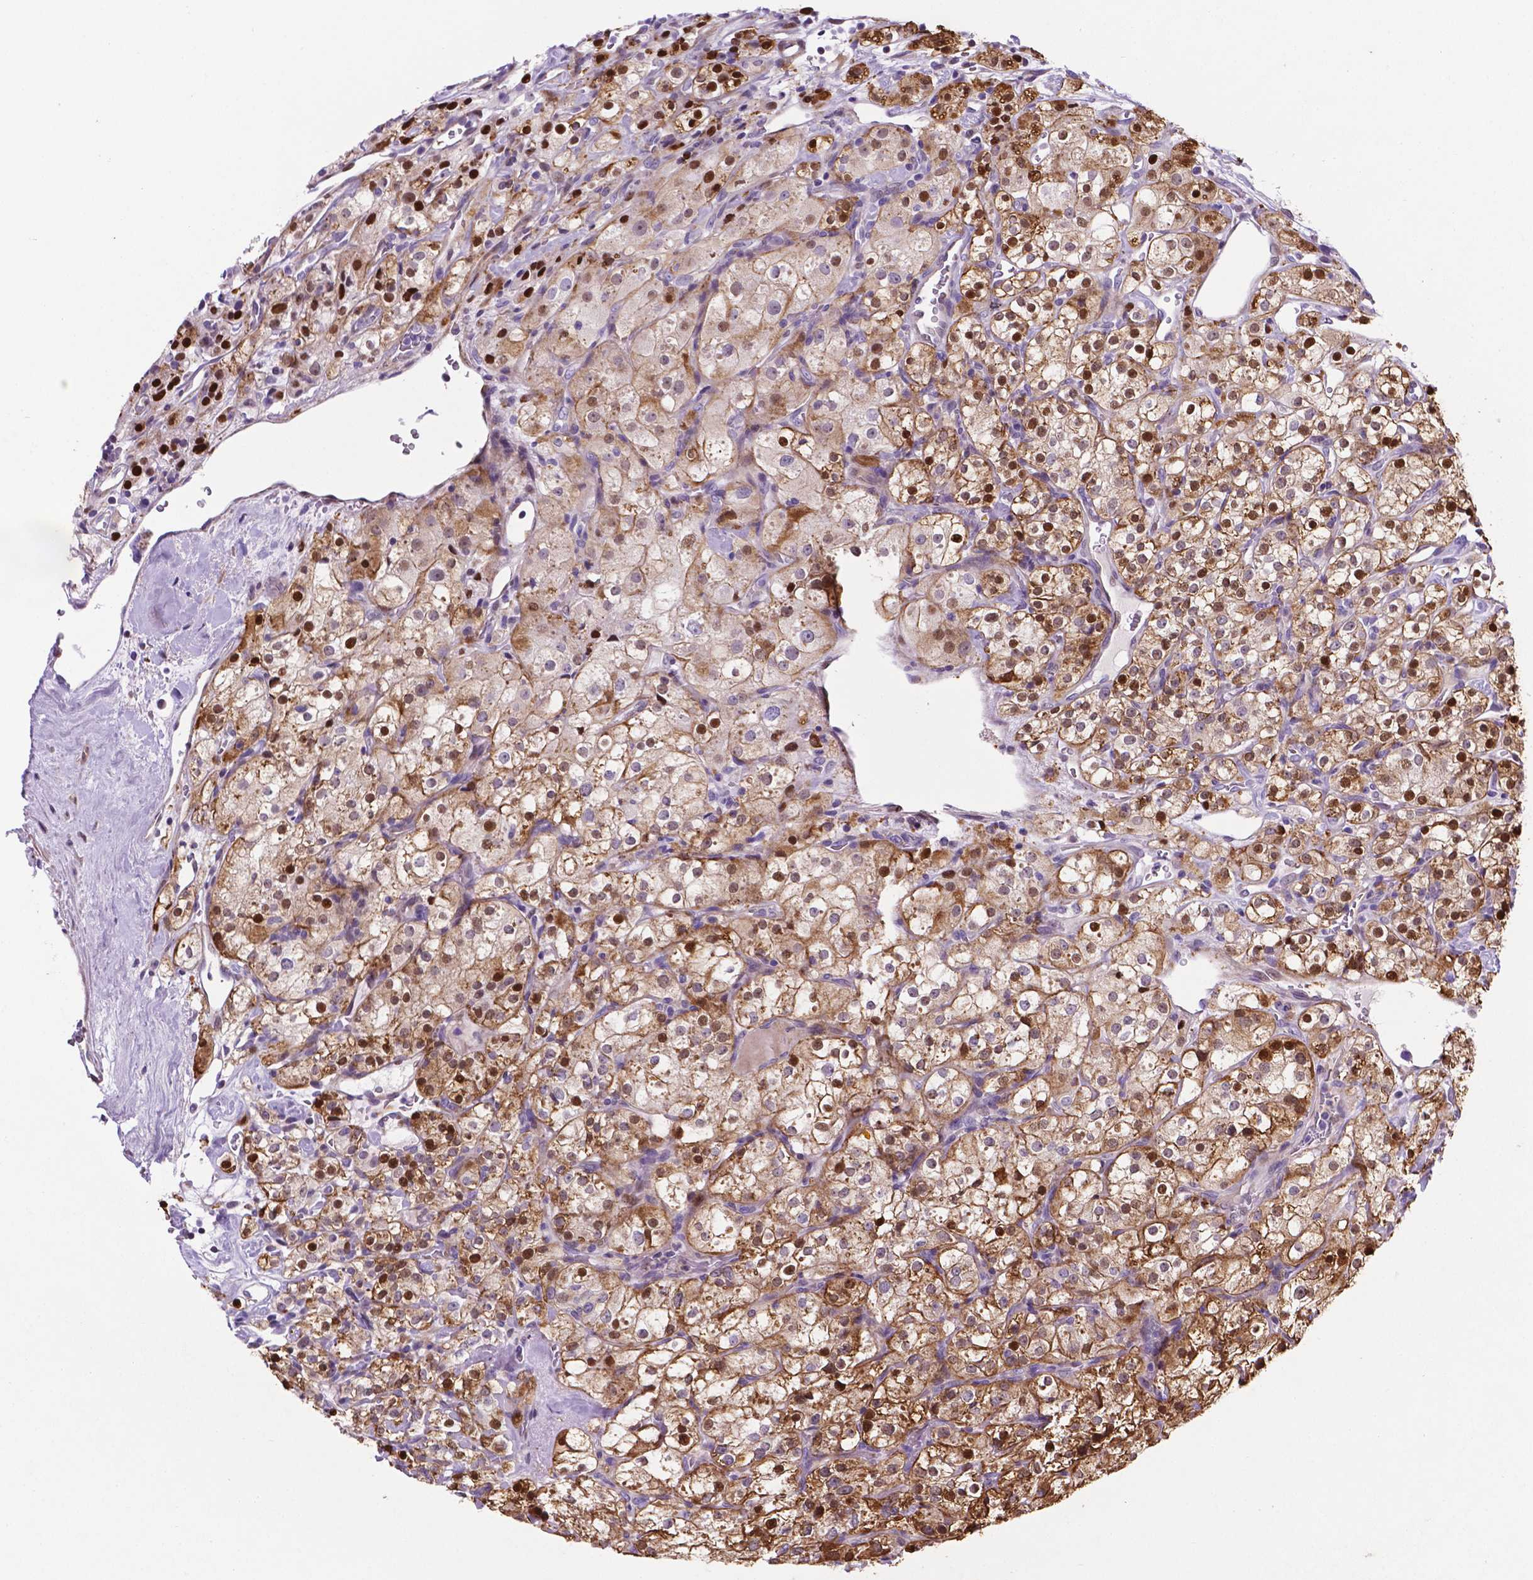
{"staining": {"intensity": "strong", "quantity": "25%-75%", "location": "cytoplasmic/membranous,nuclear"}, "tissue": "renal cancer", "cell_type": "Tumor cells", "image_type": "cancer", "snomed": [{"axis": "morphology", "description": "Adenocarcinoma, NOS"}, {"axis": "topography", "description": "Kidney"}], "caption": "Human renal cancer (adenocarcinoma) stained with a protein marker demonstrates strong staining in tumor cells.", "gene": "TM4SF20", "patient": {"sex": "male", "age": 77}}